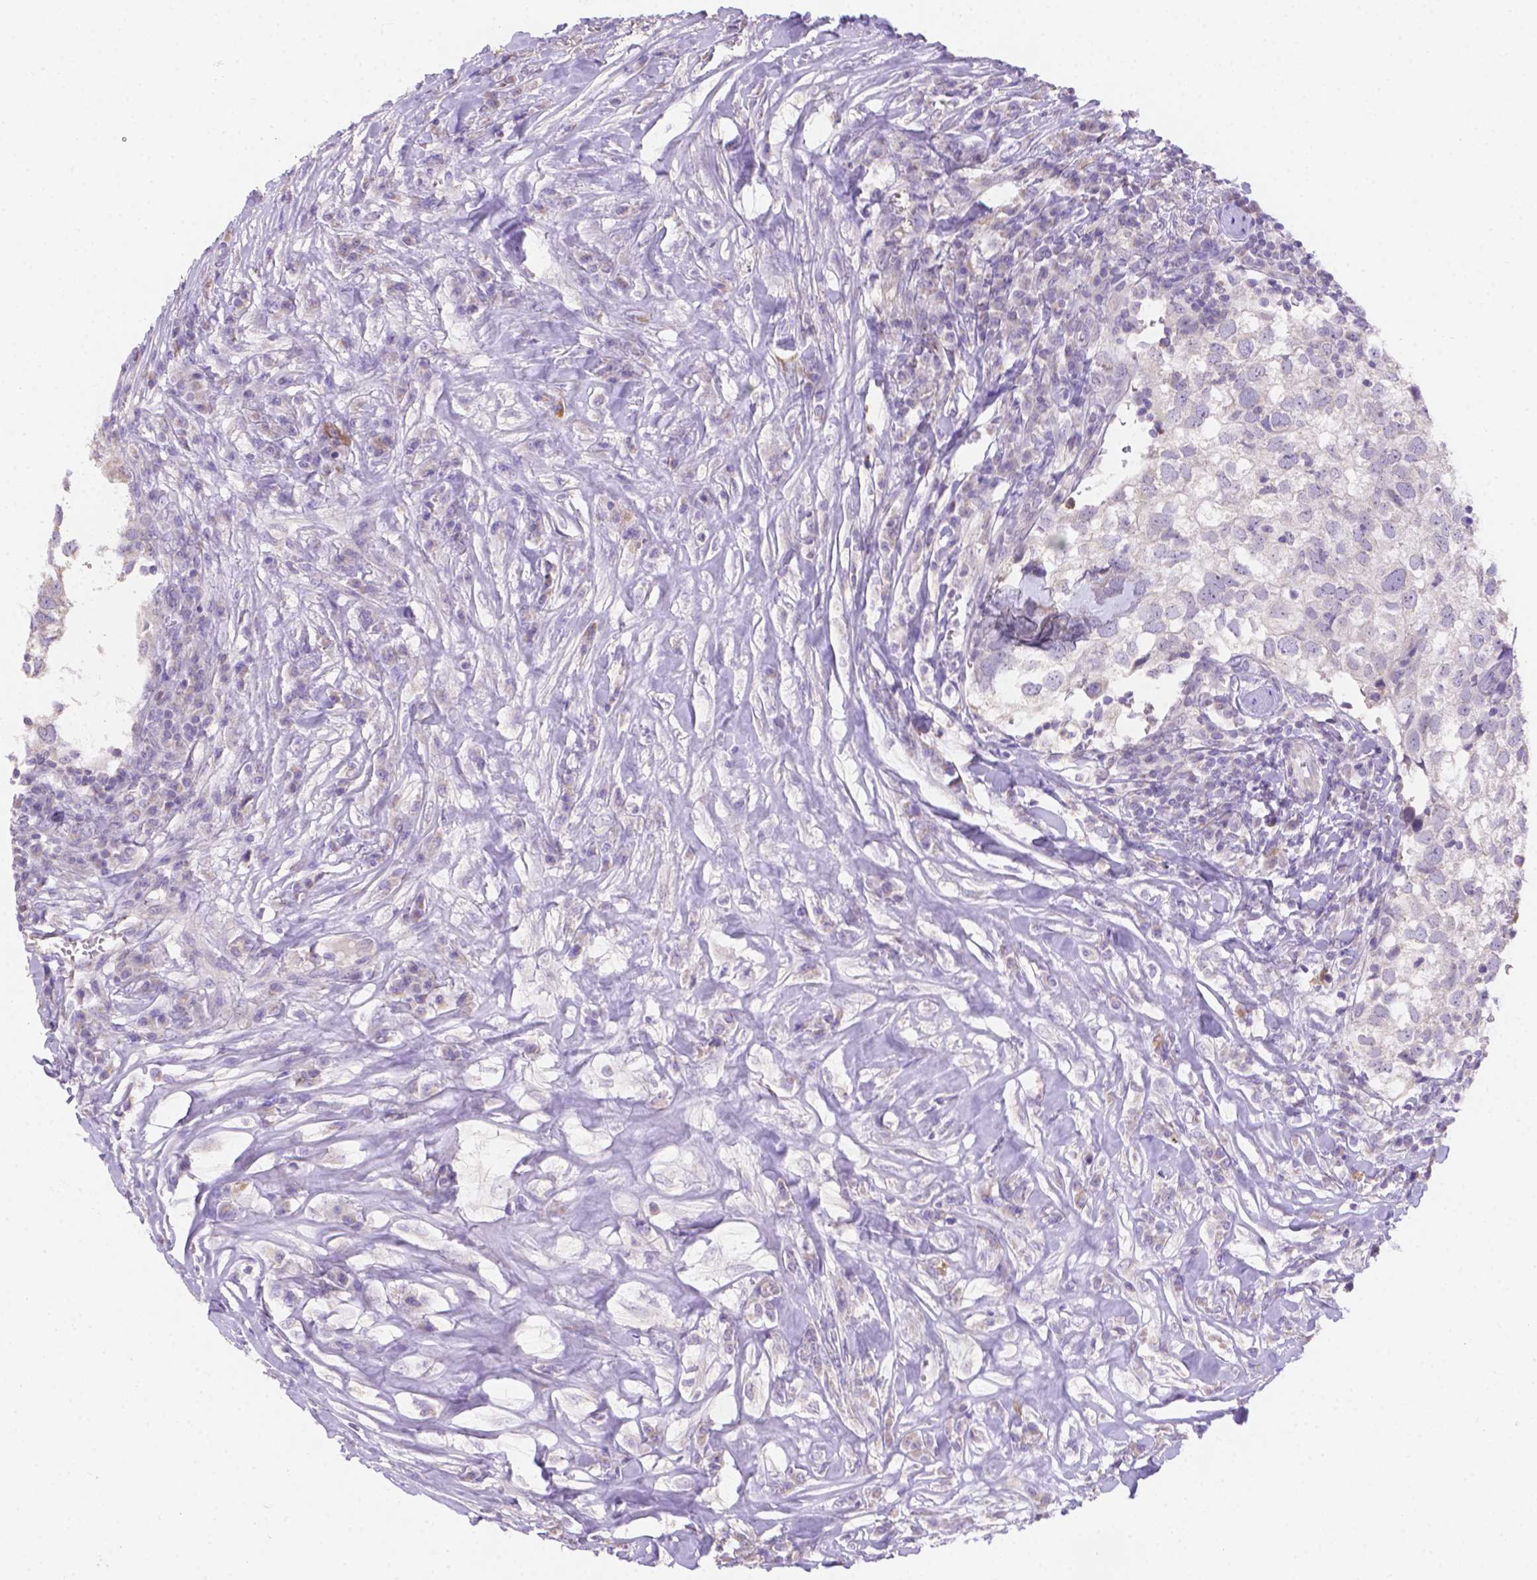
{"staining": {"intensity": "negative", "quantity": "none", "location": "none"}, "tissue": "breast cancer", "cell_type": "Tumor cells", "image_type": "cancer", "snomed": [{"axis": "morphology", "description": "Duct carcinoma"}, {"axis": "topography", "description": "Breast"}], "caption": "Photomicrograph shows no significant protein expression in tumor cells of breast cancer. (Brightfield microscopy of DAB (3,3'-diaminobenzidine) immunohistochemistry at high magnification).", "gene": "NXPE2", "patient": {"sex": "female", "age": 30}}